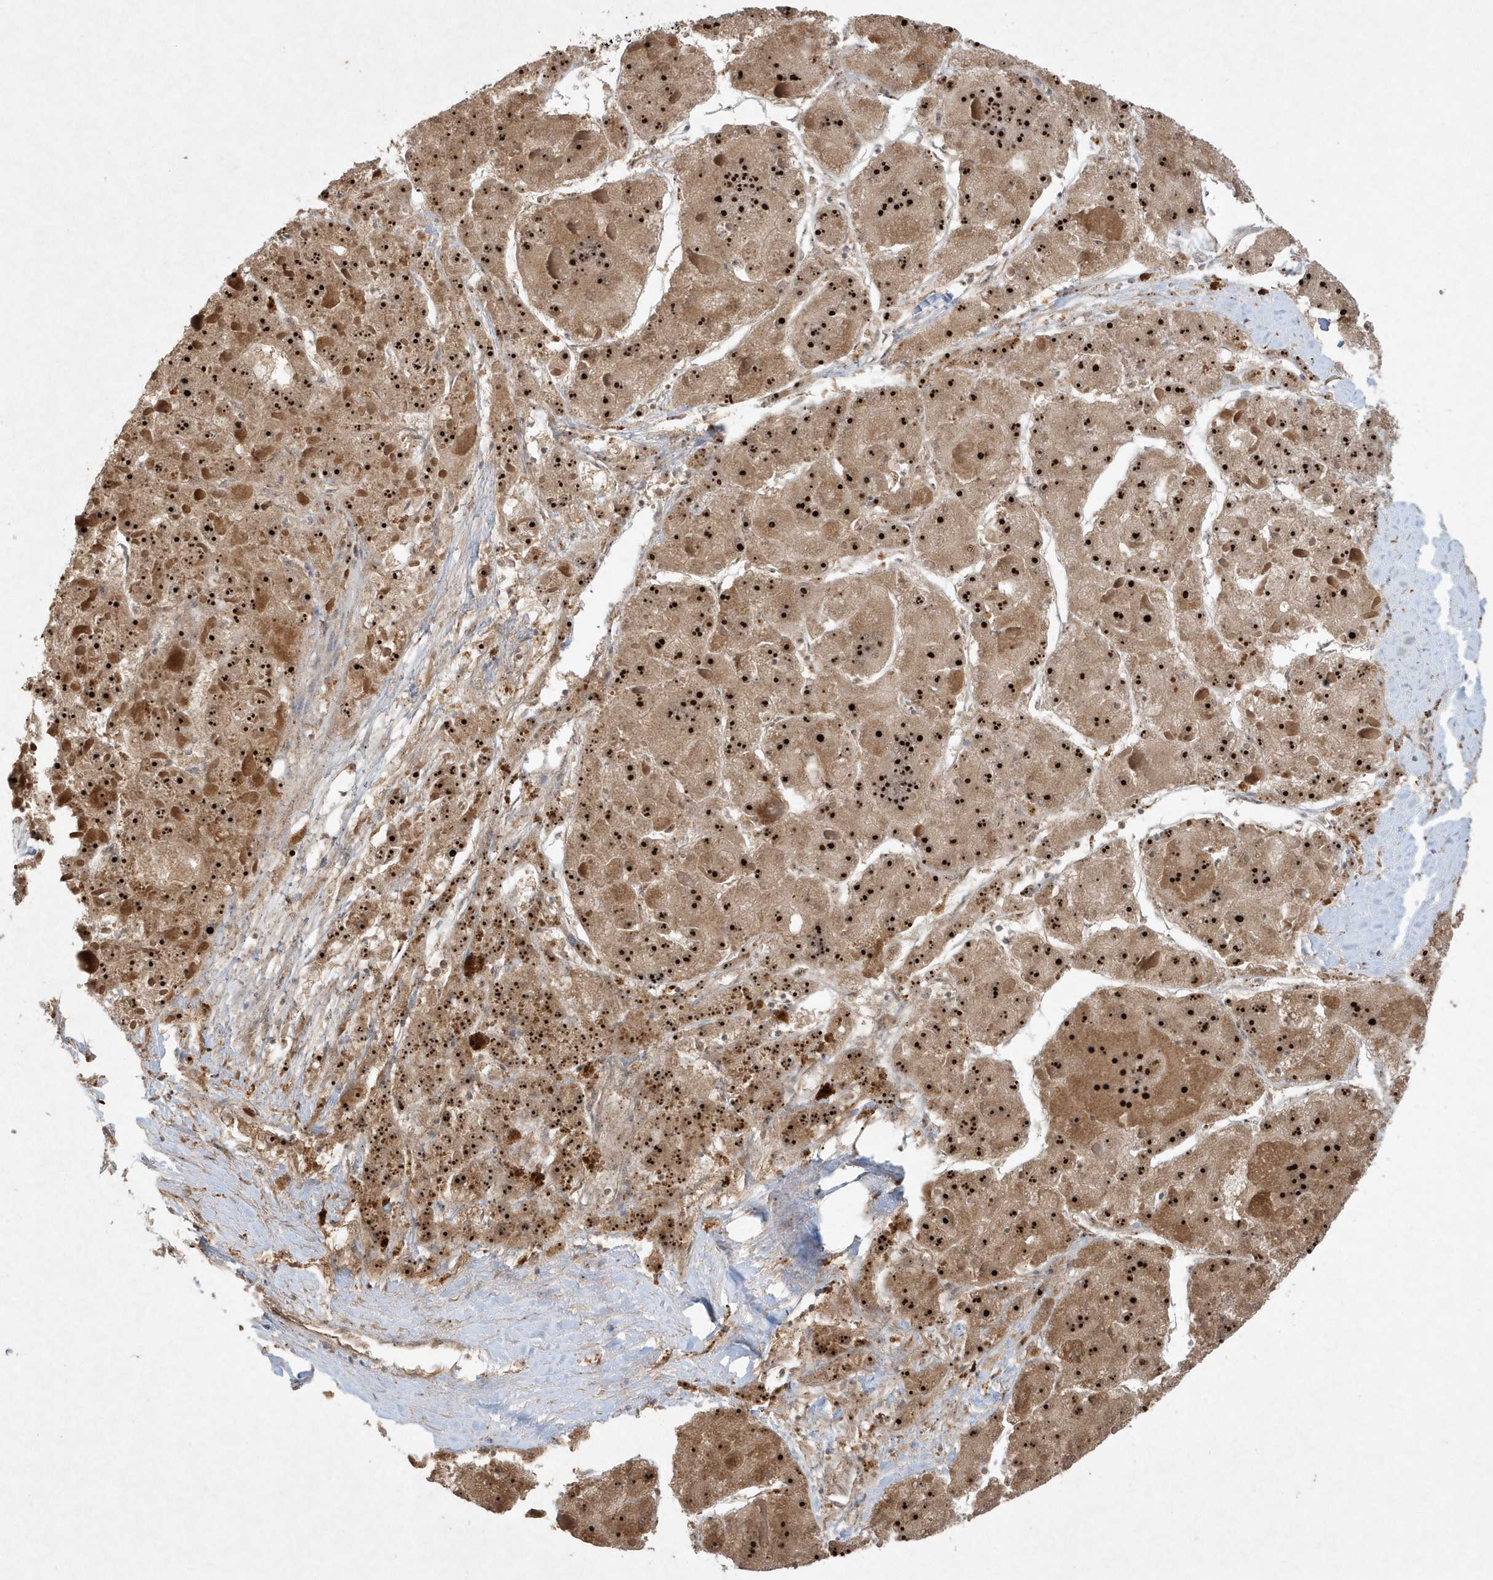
{"staining": {"intensity": "strong", "quantity": ">75%", "location": "cytoplasmic/membranous,nuclear"}, "tissue": "liver cancer", "cell_type": "Tumor cells", "image_type": "cancer", "snomed": [{"axis": "morphology", "description": "Carcinoma, Hepatocellular, NOS"}, {"axis": "topography", "description": "Liver"}], "caption": "Liver hepatocellular carcinoma stained with a brown dye shows strong cytoplasmic/membranous and nuclear positive staining in about >75% of tumor cells.", "gene": "ABCB9", "patient": {"sex": "female", "age": 73}}